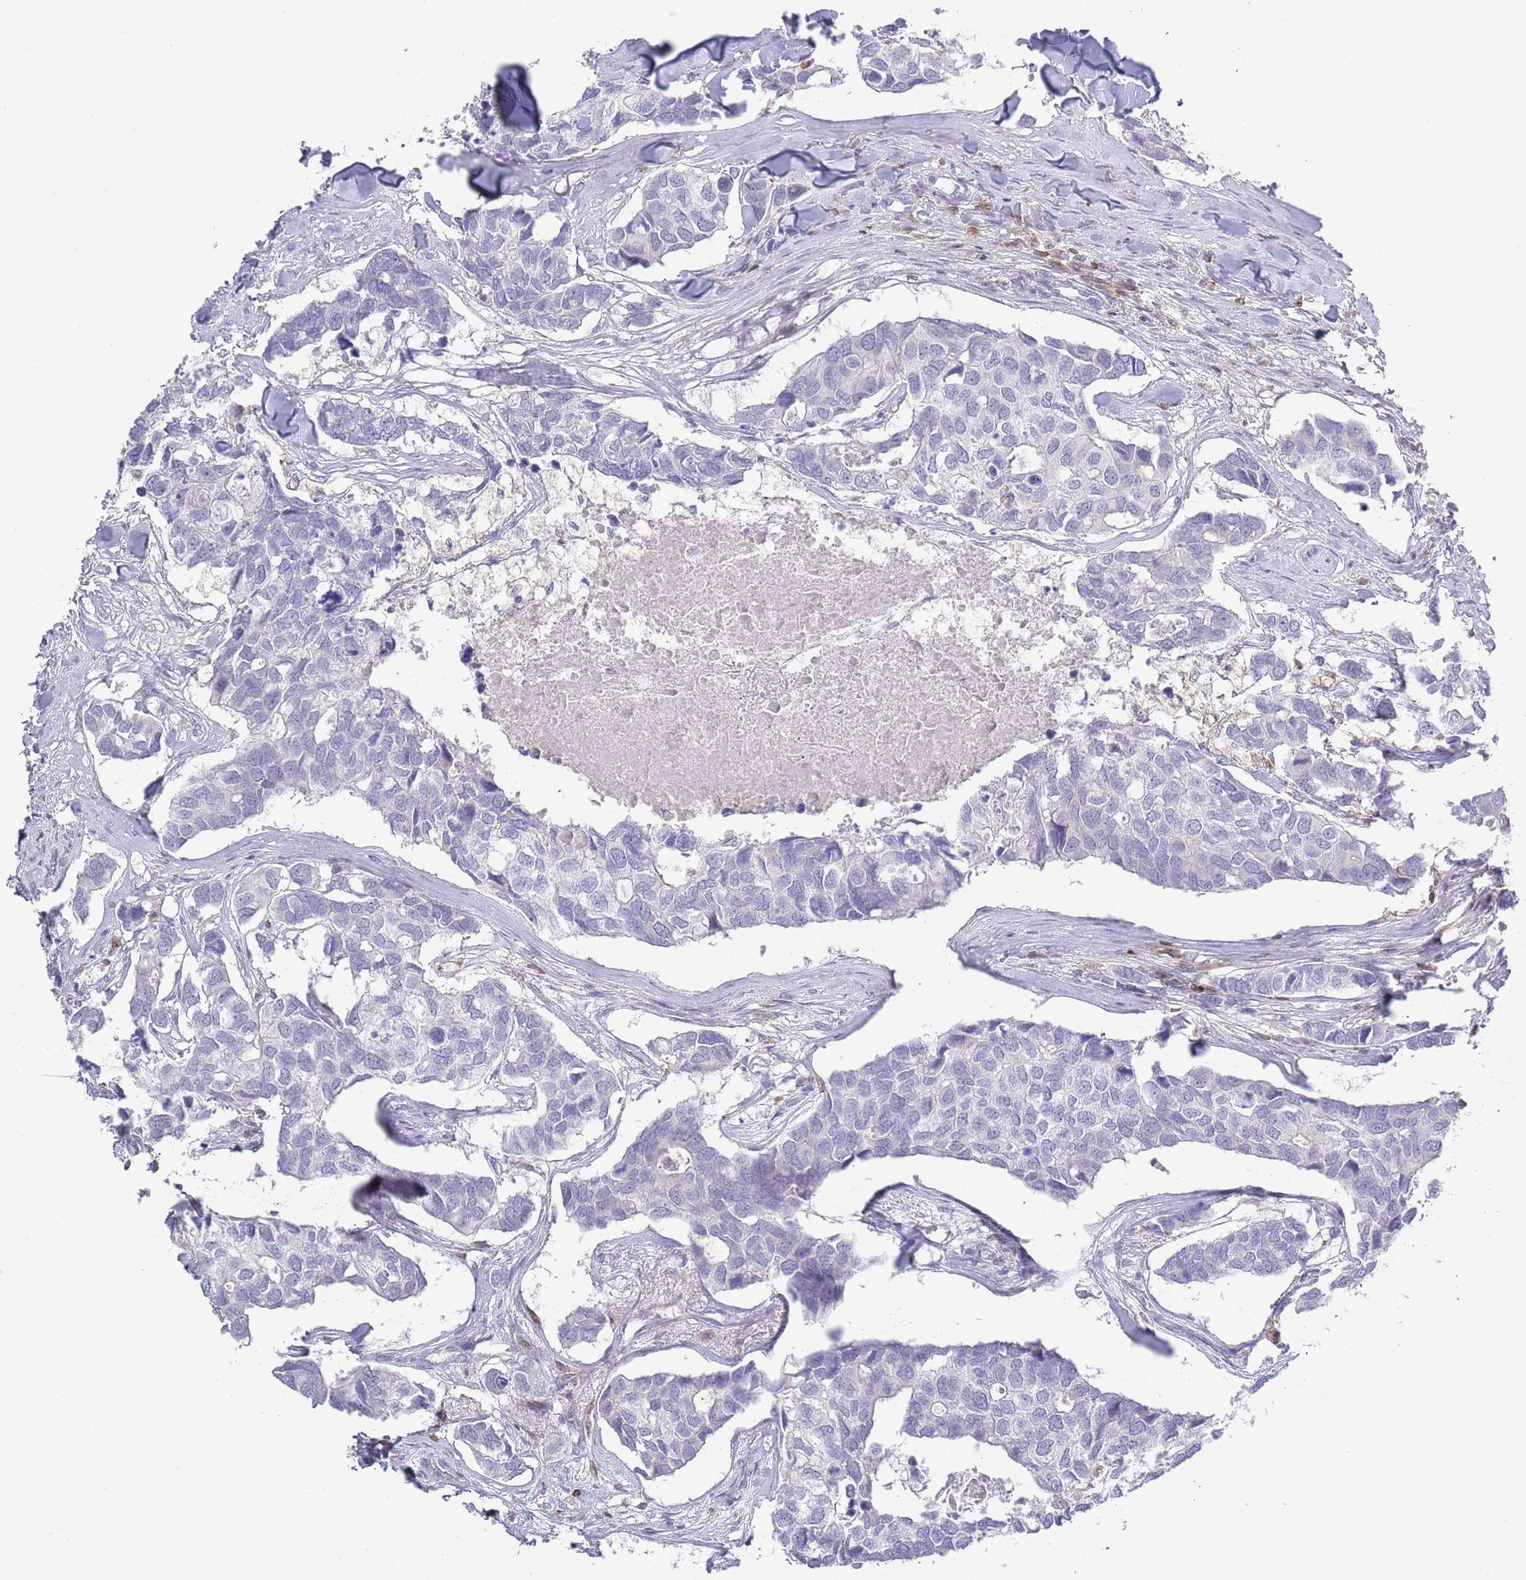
{"staining": {"intensity": "negative", "quantity": "none", "location": "none"}, "tissue": "breast cancer", "cell_type": "Tumor cells", "image_type": "cancer", "snomed": [{"axis": "morphology", "description": "Duct carcinoma"}, {"axis": "topography", "description": "Breast"}], "caption": "The histopathology image displays no staining of tumor cells in intraductal carcinoma (breast).", "gene": "LPXN", "patient": {"sex": "female", "age": 83}}